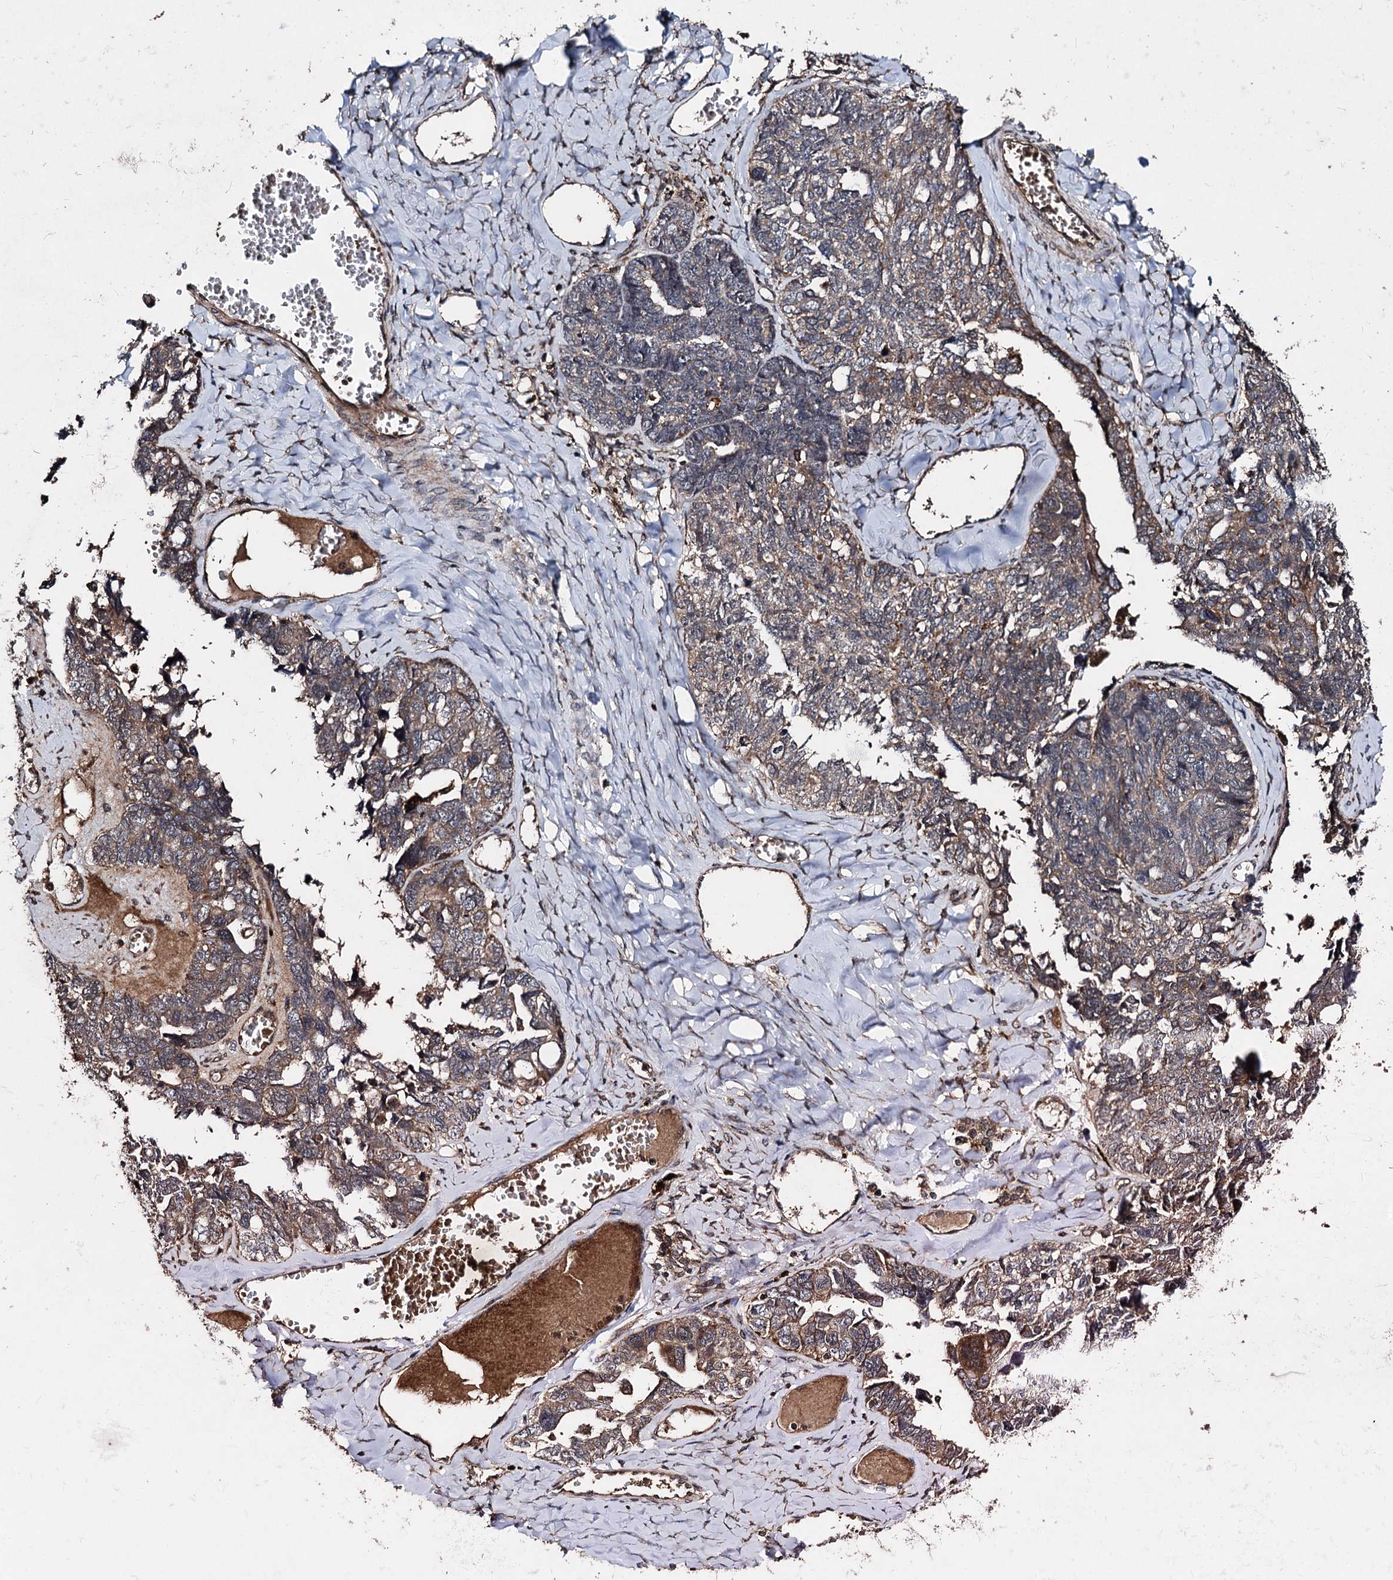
{"staining": {"intensity": "weak", "quantity": ">75%", "location": "cytoplasmic/membranous"}, "tissue": "ovarian cancer", "cell_type": "Tumor cells", "image_type": "cancer", "snomed": [{"axis": "morphology", "description": "Cystadenocarcinoma, serous, NOS"}, {"axis": "topography", "description": "Ovary"}], "caption": "This image shows IHC staining of ovarian cancer (serous cystadenocarcinoma), with low weak cytoplasmic/membranous staining in approximately >75% of tumor cells.", "gene": "BCL2L2", "patient": {"sex": "female", "age": 79}}